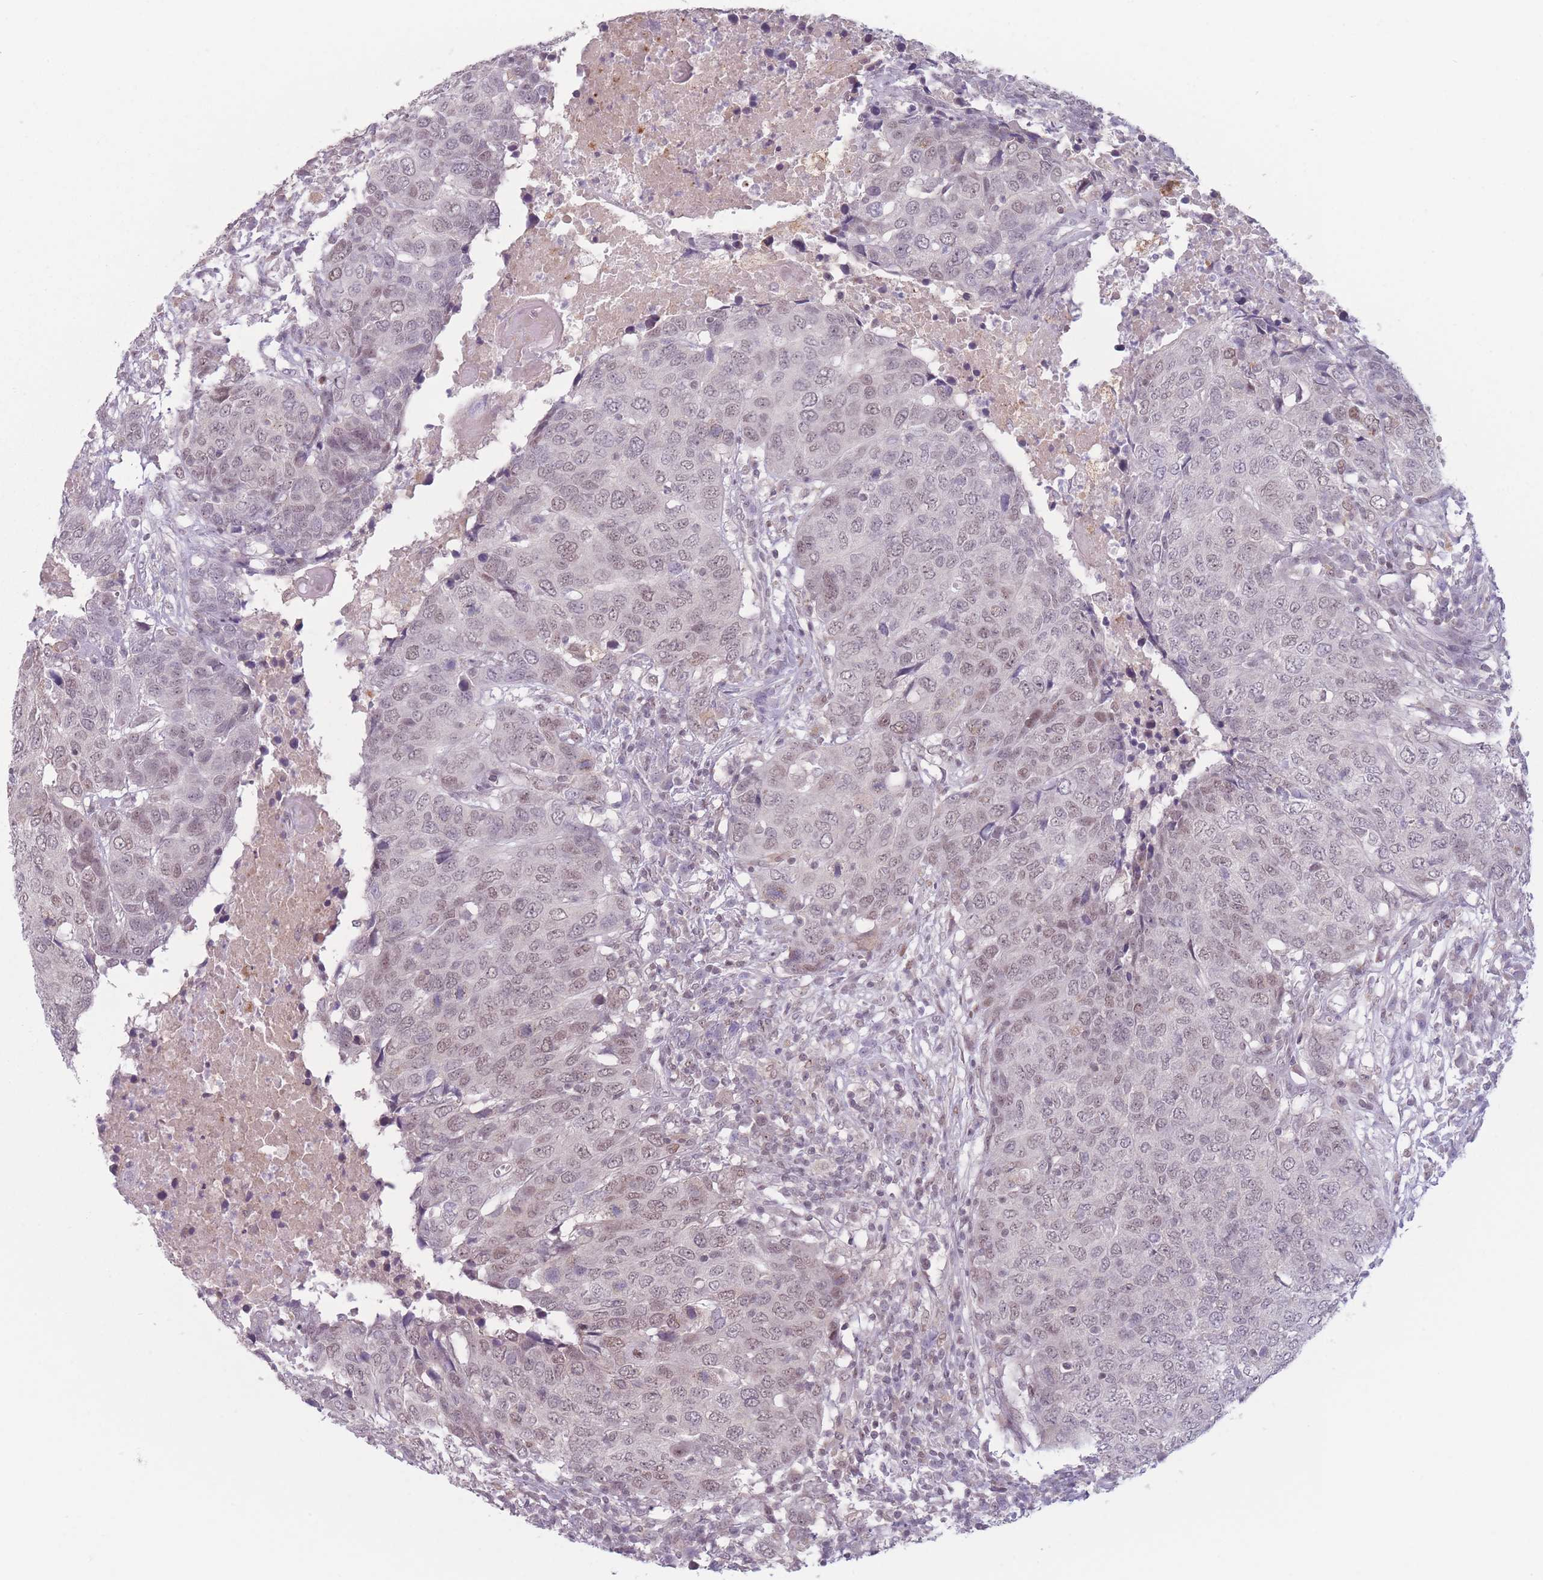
{"staining": {"intensity": "weak", "quantity": "25%-75%", "location": "nuclear"}, "tissue": "head and neck cancer", "cell_type": "Tumor cells", "image_type": "cancer", "snomed": [{"axis": "morphology", "description": "Squamous cell carcinoma, NOS"}, {"axis": "topography", "description": "Head-Neck"}], "caption": "A brown stain highlights weak nuclear staining of a protein in head and neck cancer (squamous cell carcinoma) tumor cells.", "gene": "OR10C1", "patient": {"sex": "male", "age": 66}}